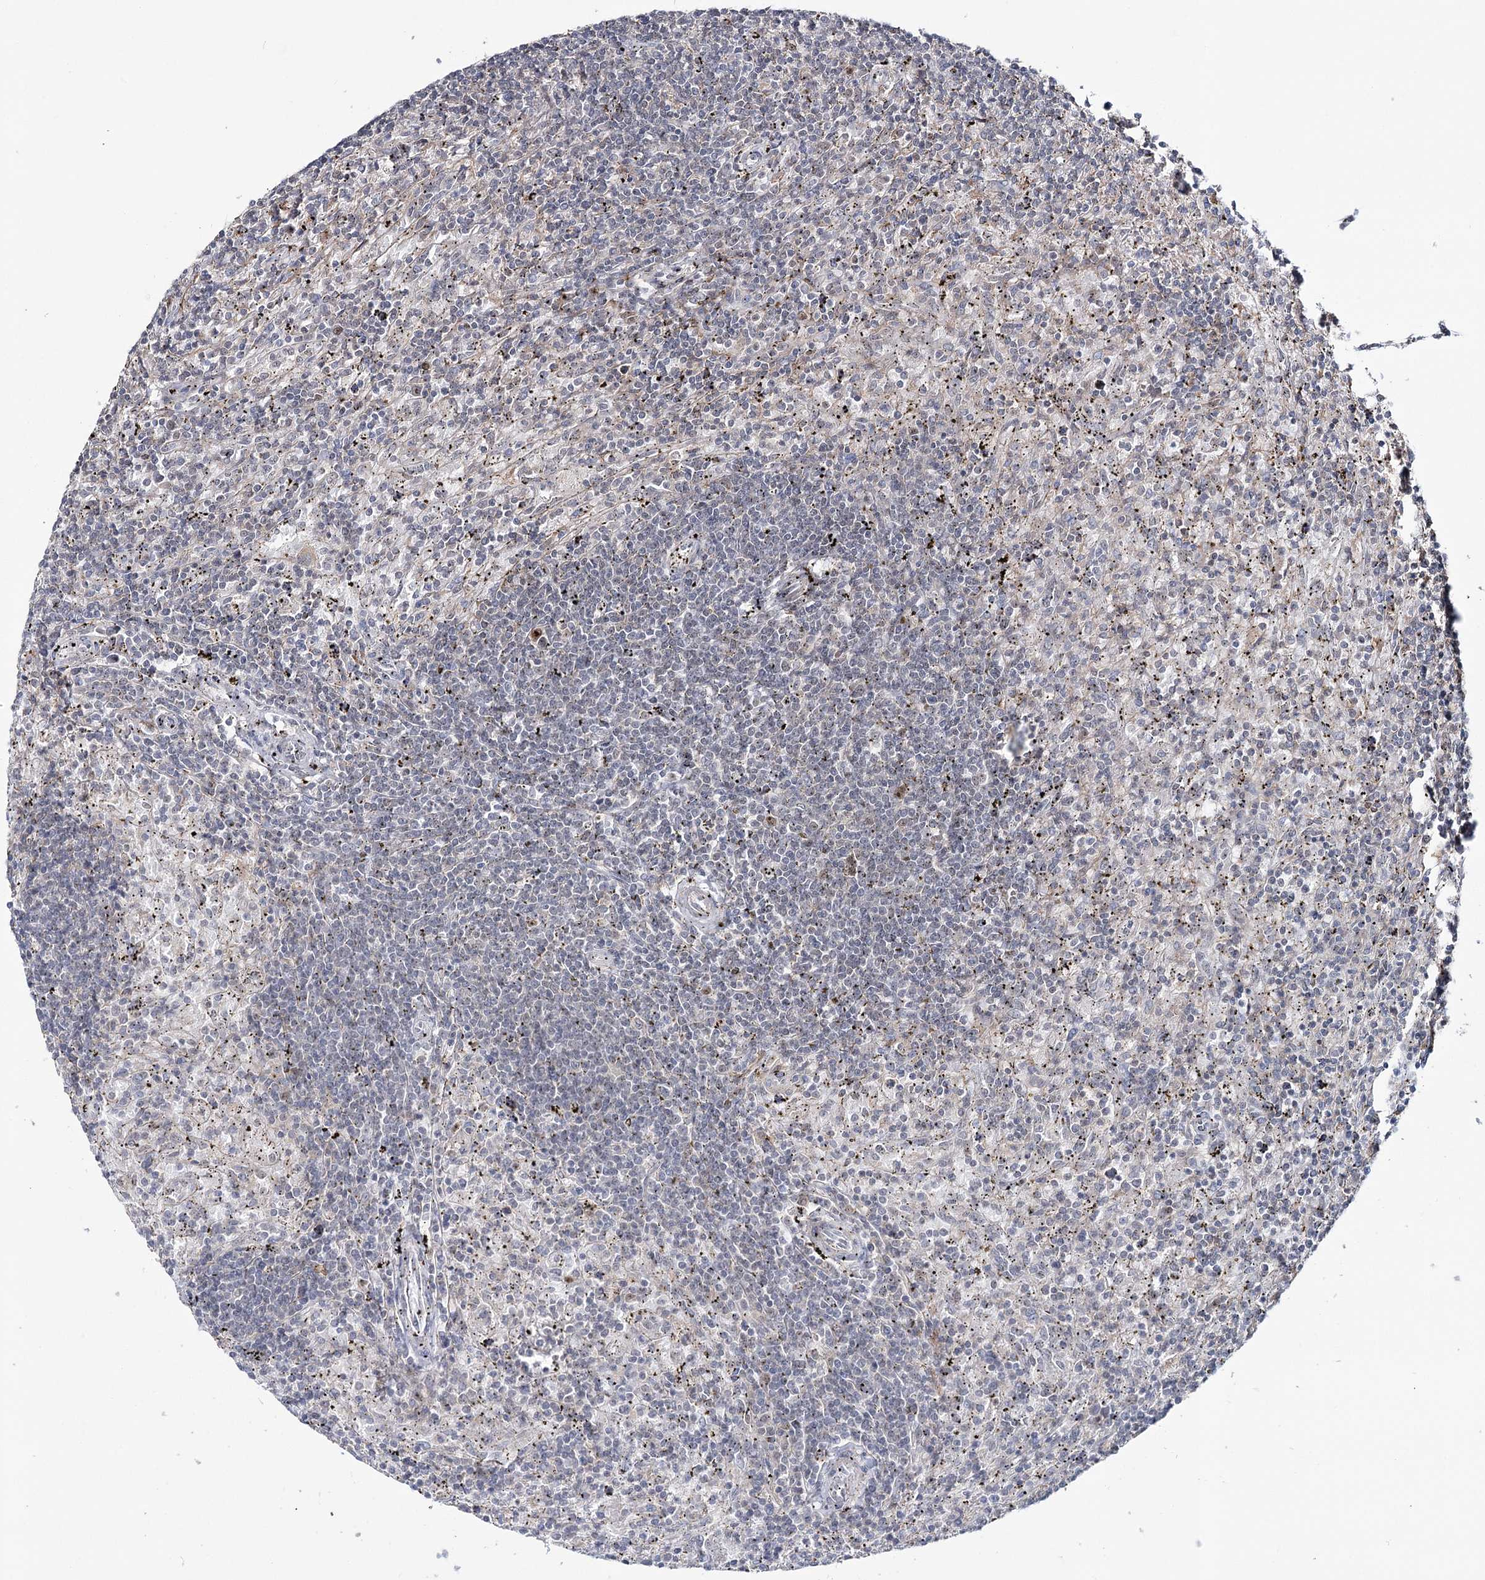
{"staining": {"intensity": "negative", "quantity": "none", "location": "none"}, "tissue": "lymphoma", "cell_type": "Tumor cells", "image_type": "cancer", "snomed": [{"axis": "morphology", "description": "Malignant lymphoma, non-Hodgkin's type, Low grade"}, {"axis": "topography", "description": "Spleen"}], "caption": "Immunohistochemistry of human lymphoma displays no expression in tumor cells.", "gene": "ZC3H8", "patient": {"sex": "male", "age": 76}}